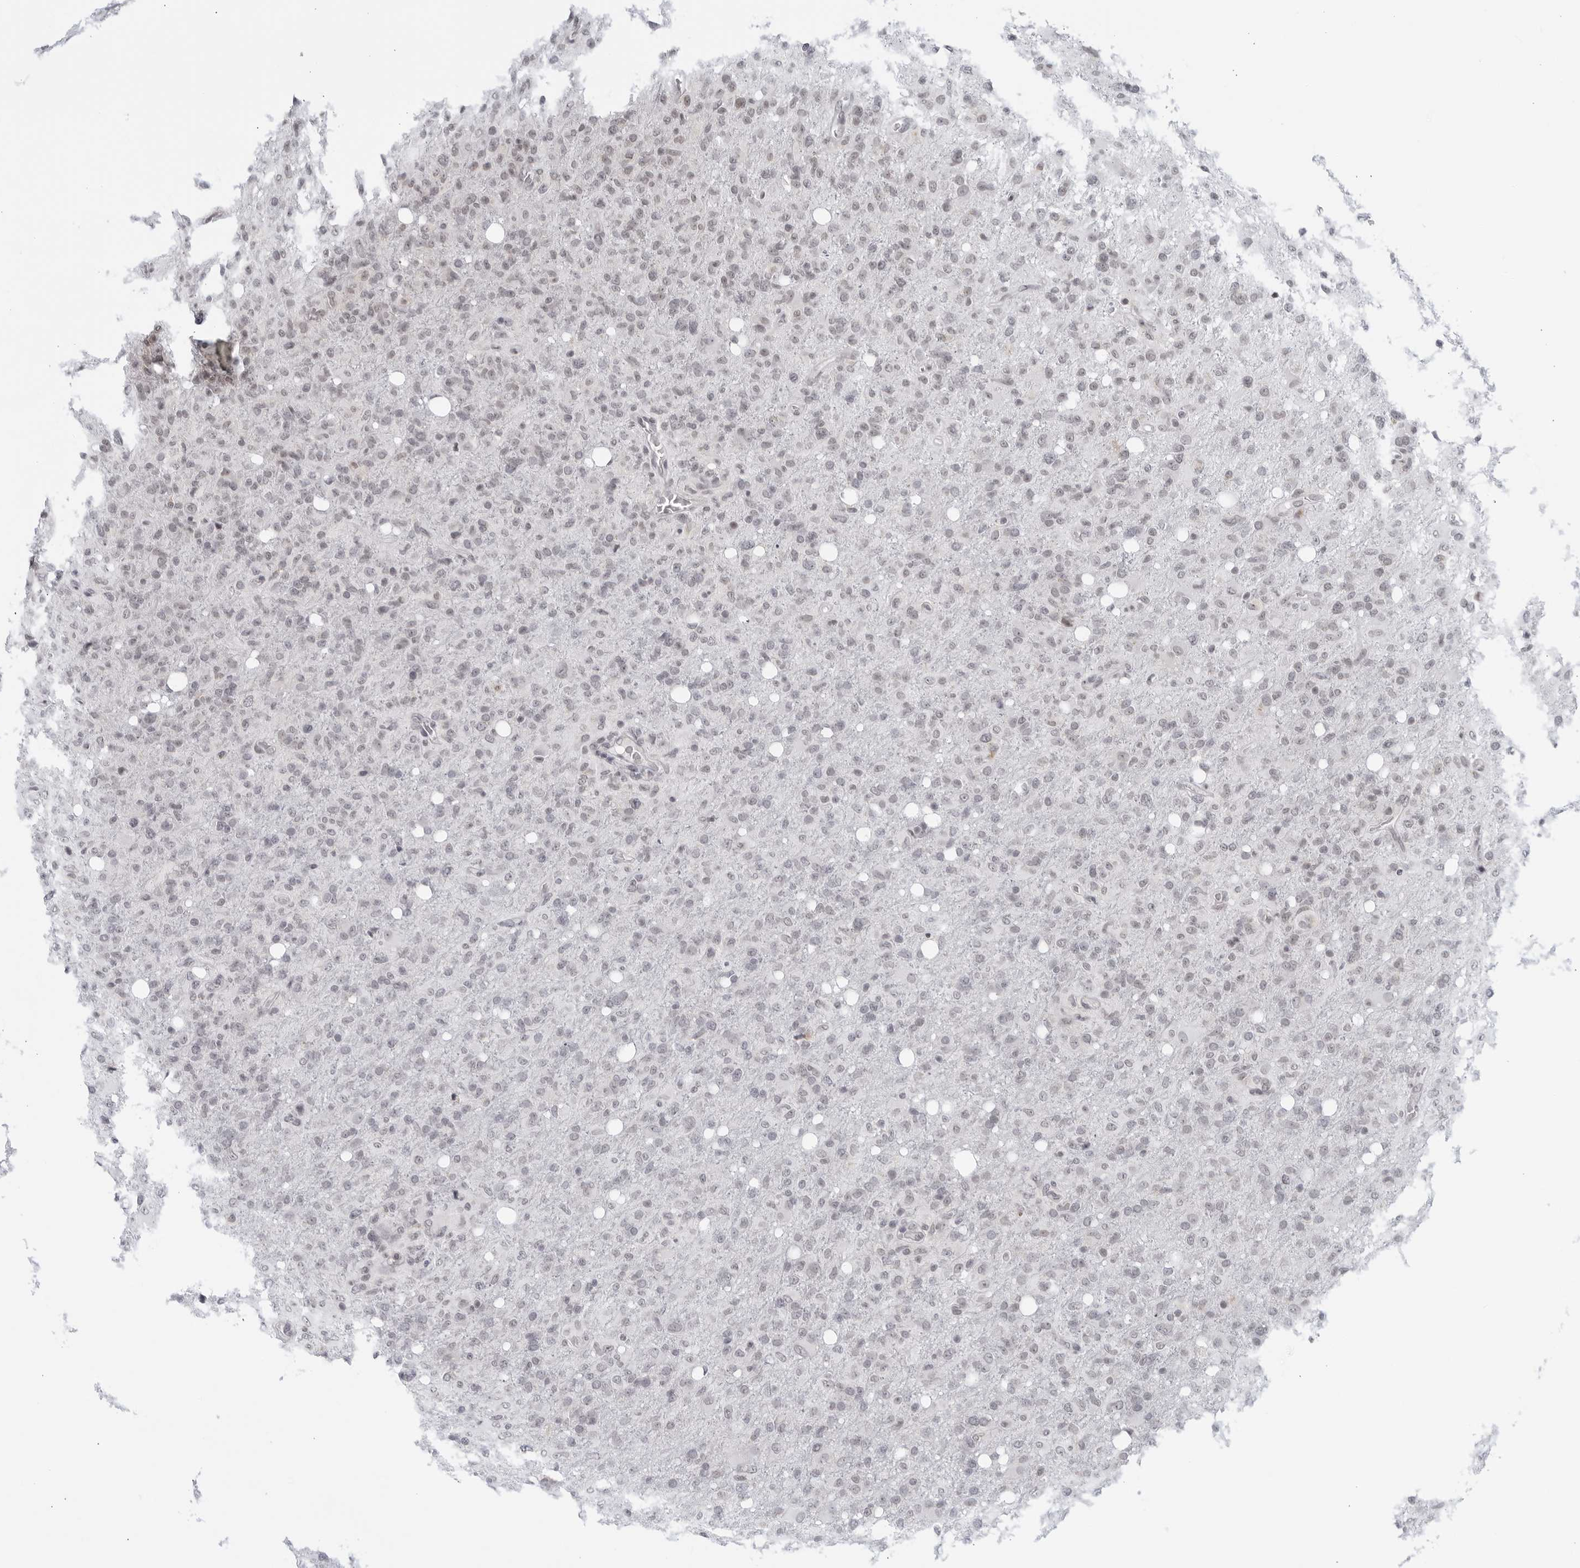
{"staining": {"intensity": "negative", "quantity": "none", "location": "none"}, "tissue": "glioma", "cell_type": "Tumor cells", "image_type": "cancer", "snomed": [{"axis": "morphology", "description": "Glioma, malignant, High grade"}, {"axis": "topography", "description": "Brain"}], "caption": "This micrograph is of high-grade glioma (malignant) stained with immunohistochemistry (IHC) to label a protein in brown with the nuclei are counter-stained blue. There is no expression in tumor cells. Nuclei are stained in blue.", "gene": "RAB11FIP3", "patient": {"sex": "female", "age": 57}}